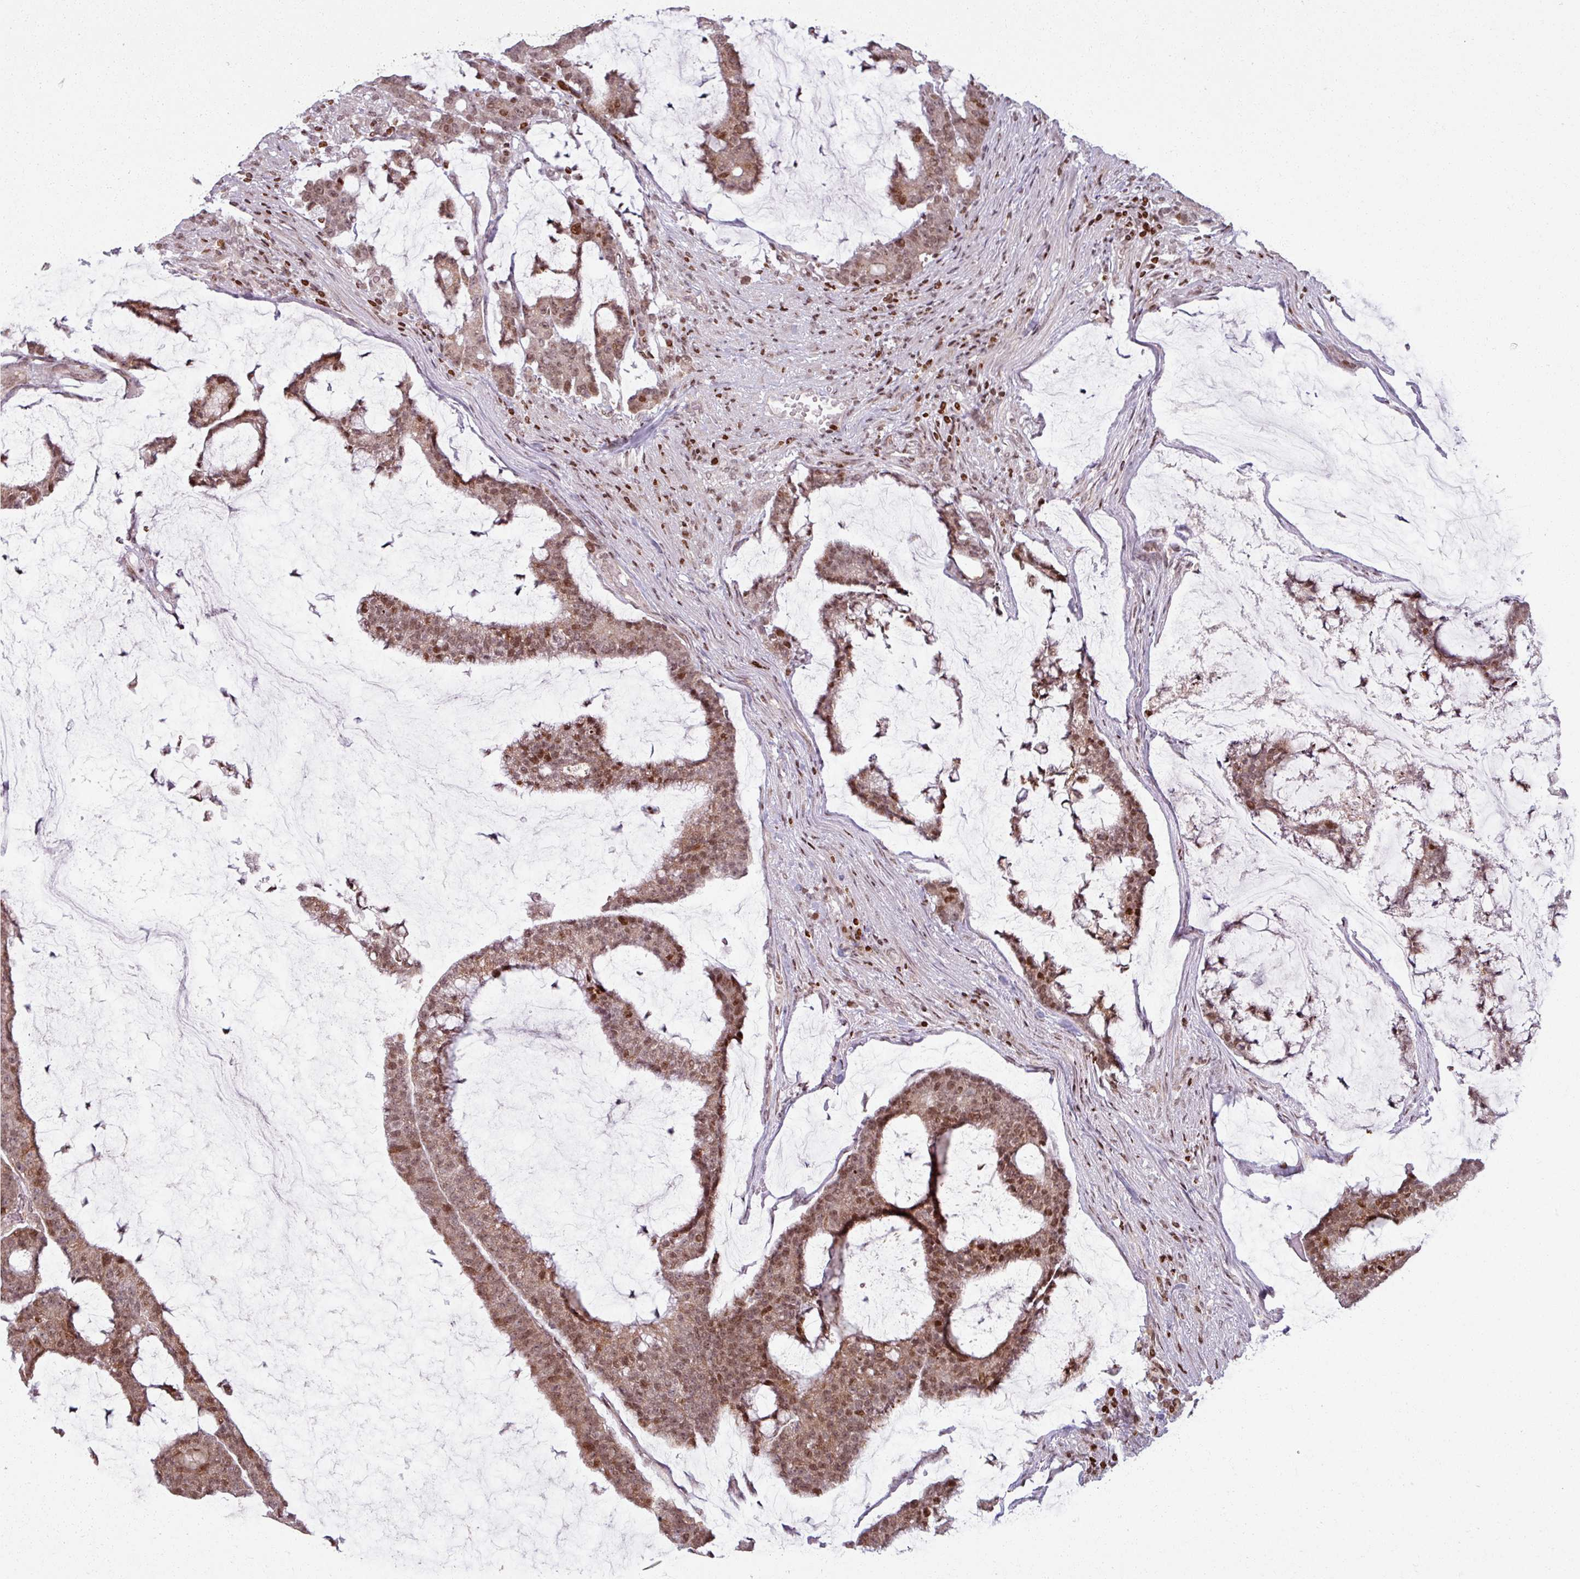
{"staining": {"intensity": "moderate", "quantity": ">75%", "location": "nuclear"}, "tissue": "colorectal cancer", "cell_type": "Tumor cells", "image_type": "cancer", "snomed": [{"axis": "morphology", "description": "Adenocarcinoma, NOS"}, {"axis": "topography", "description": "Colon"}], "caption": "Protein staining exhibits moderate nuclear positivity in approximately >75% of tumor cells in colorectal adenocarcinoma.", "gene": "NCOR1", "patient": {"sex": "female", "age": 84}}